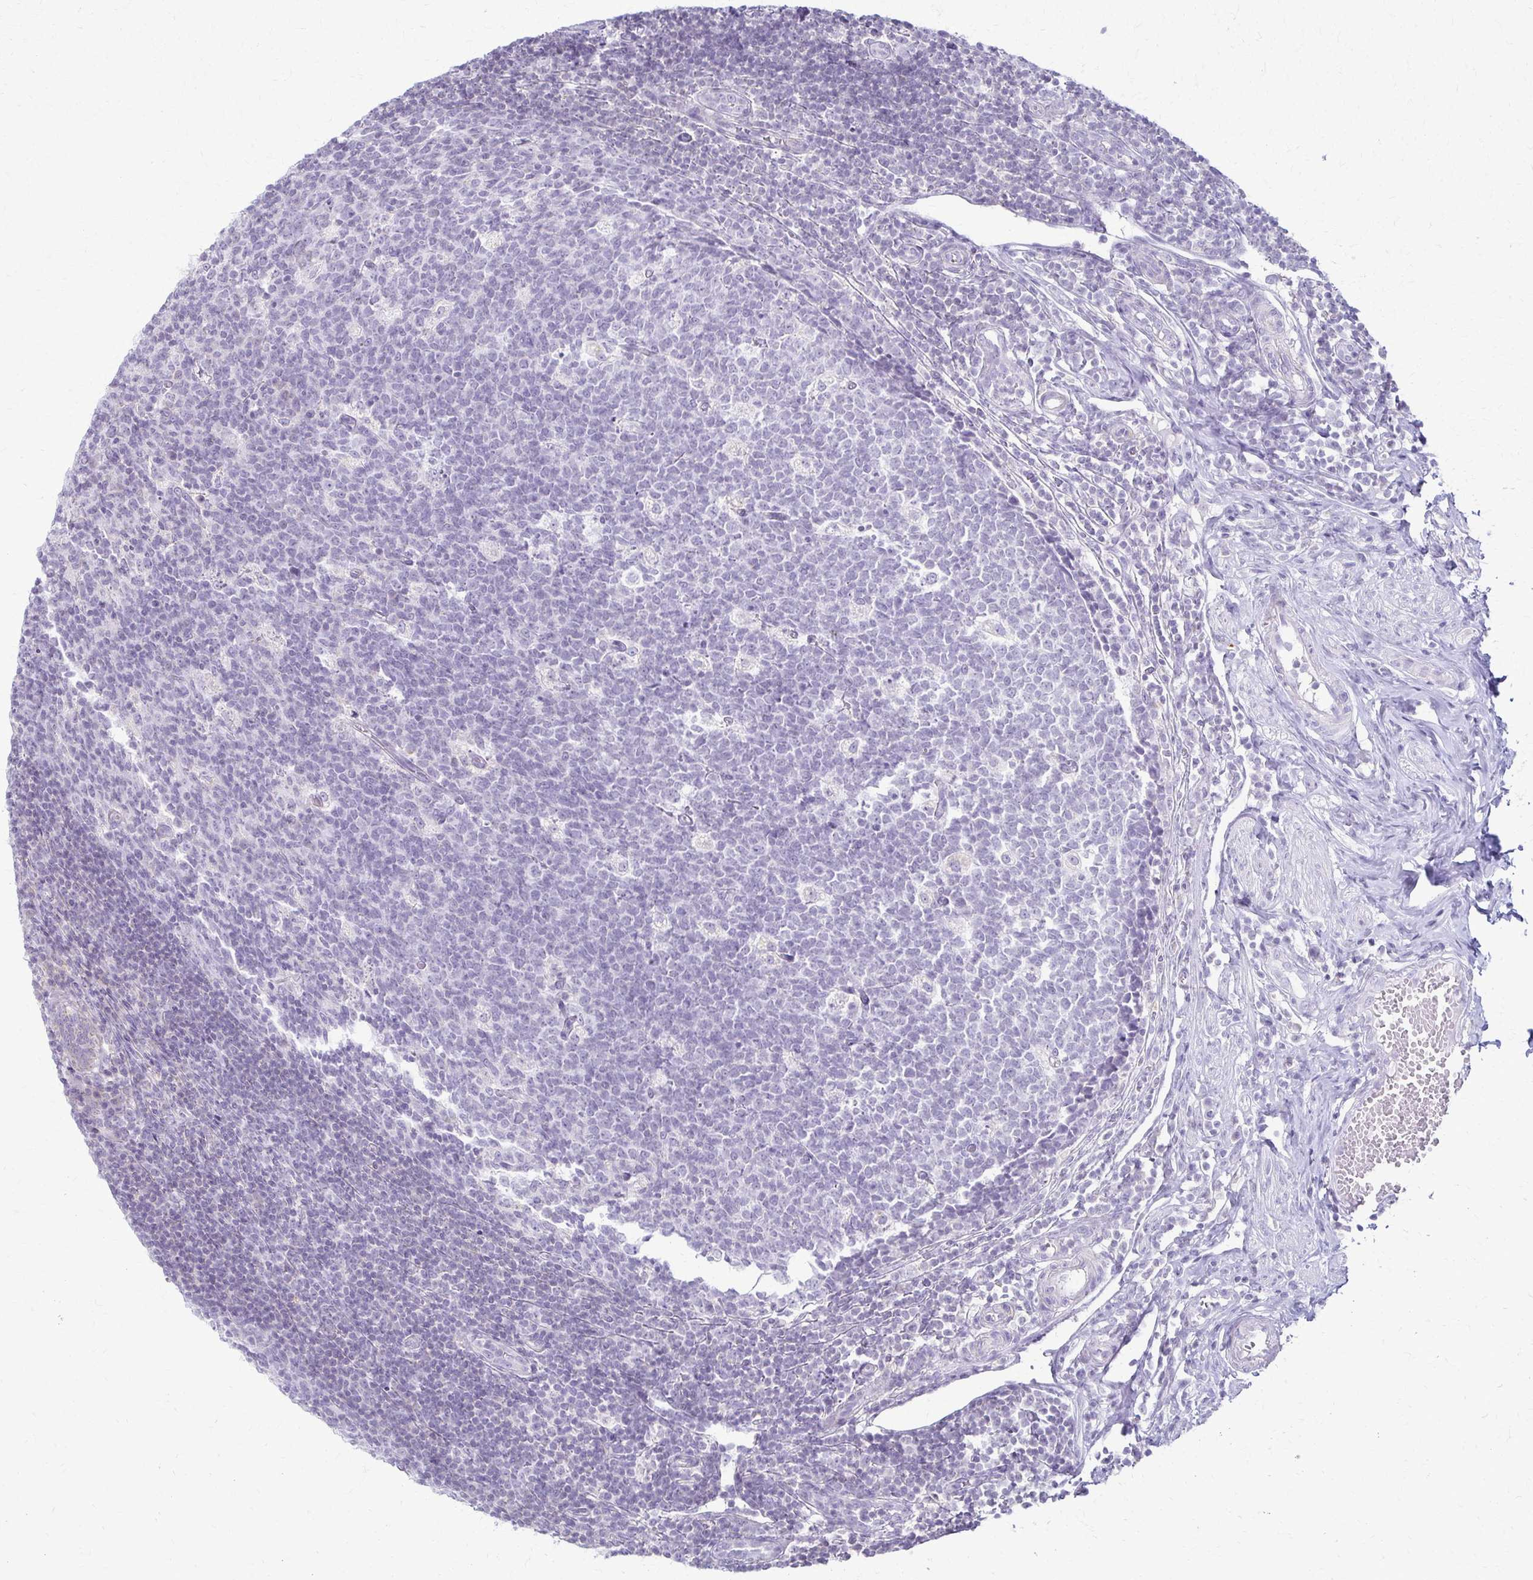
{"staining": {"intensity": "moderate", "quantity": "<25%", "location": "cytoplasmic/membranous"}, "tissue": "appendix", "cell_type": "Glandular cells", "image_type": "normal", "snomed": [{"axis": "morphology", "description": "Normal tissue, NOS"}, {"axis": "topography", "description": "Appendix"}], "caption": "Moderate cytoplasmic/membranous staining is present in approximately <25% of glandular cells in normal appendix.", "gene": "FCGR2A", "patient": {"sex": "male", "age": 18}}